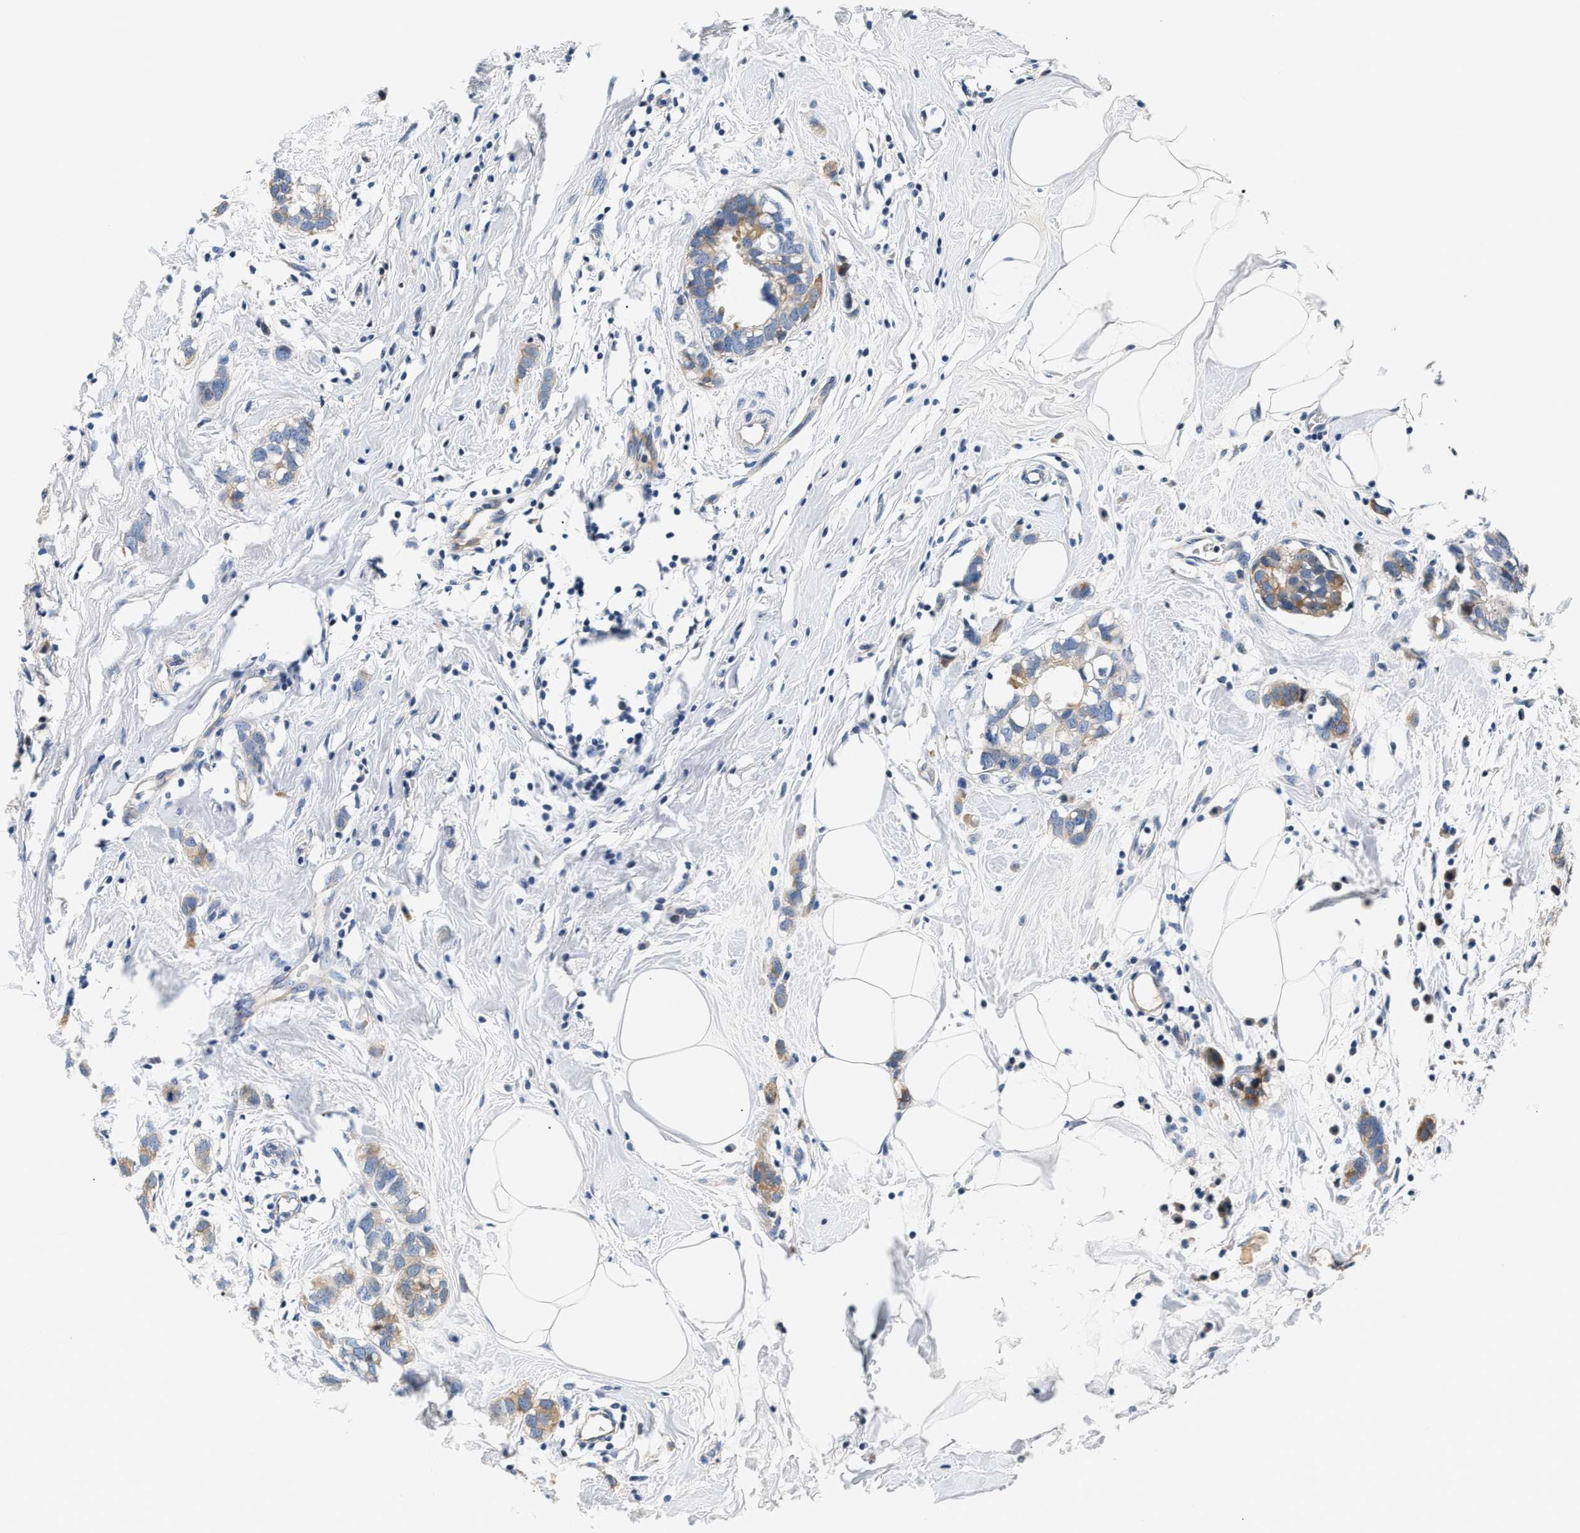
{"staining": {"intensity": "moderate", "quantity": "25%-75%", "location": "cytoplasmic/membranous"}, "tissue": "breast cancer", "cell_type": "Tumor cells", "image_type": "cancer", "snomed": [{"axis": "morphology", "description": "Normal tissue, NOS"}, {"axis": "morphology", "description": "Duct carcinoma"}, {"axis": "topography", "description": "Breast"}], "caption": "This image displays immunohistochemistry (IHC) staining of breast intraductal carcinoma, with medium moderate cytoplasmic/membranous staining in about 25%-75% of tumor cells.", "gene": "TNIP2", "patient": {"sex": "female", "age": 50}}